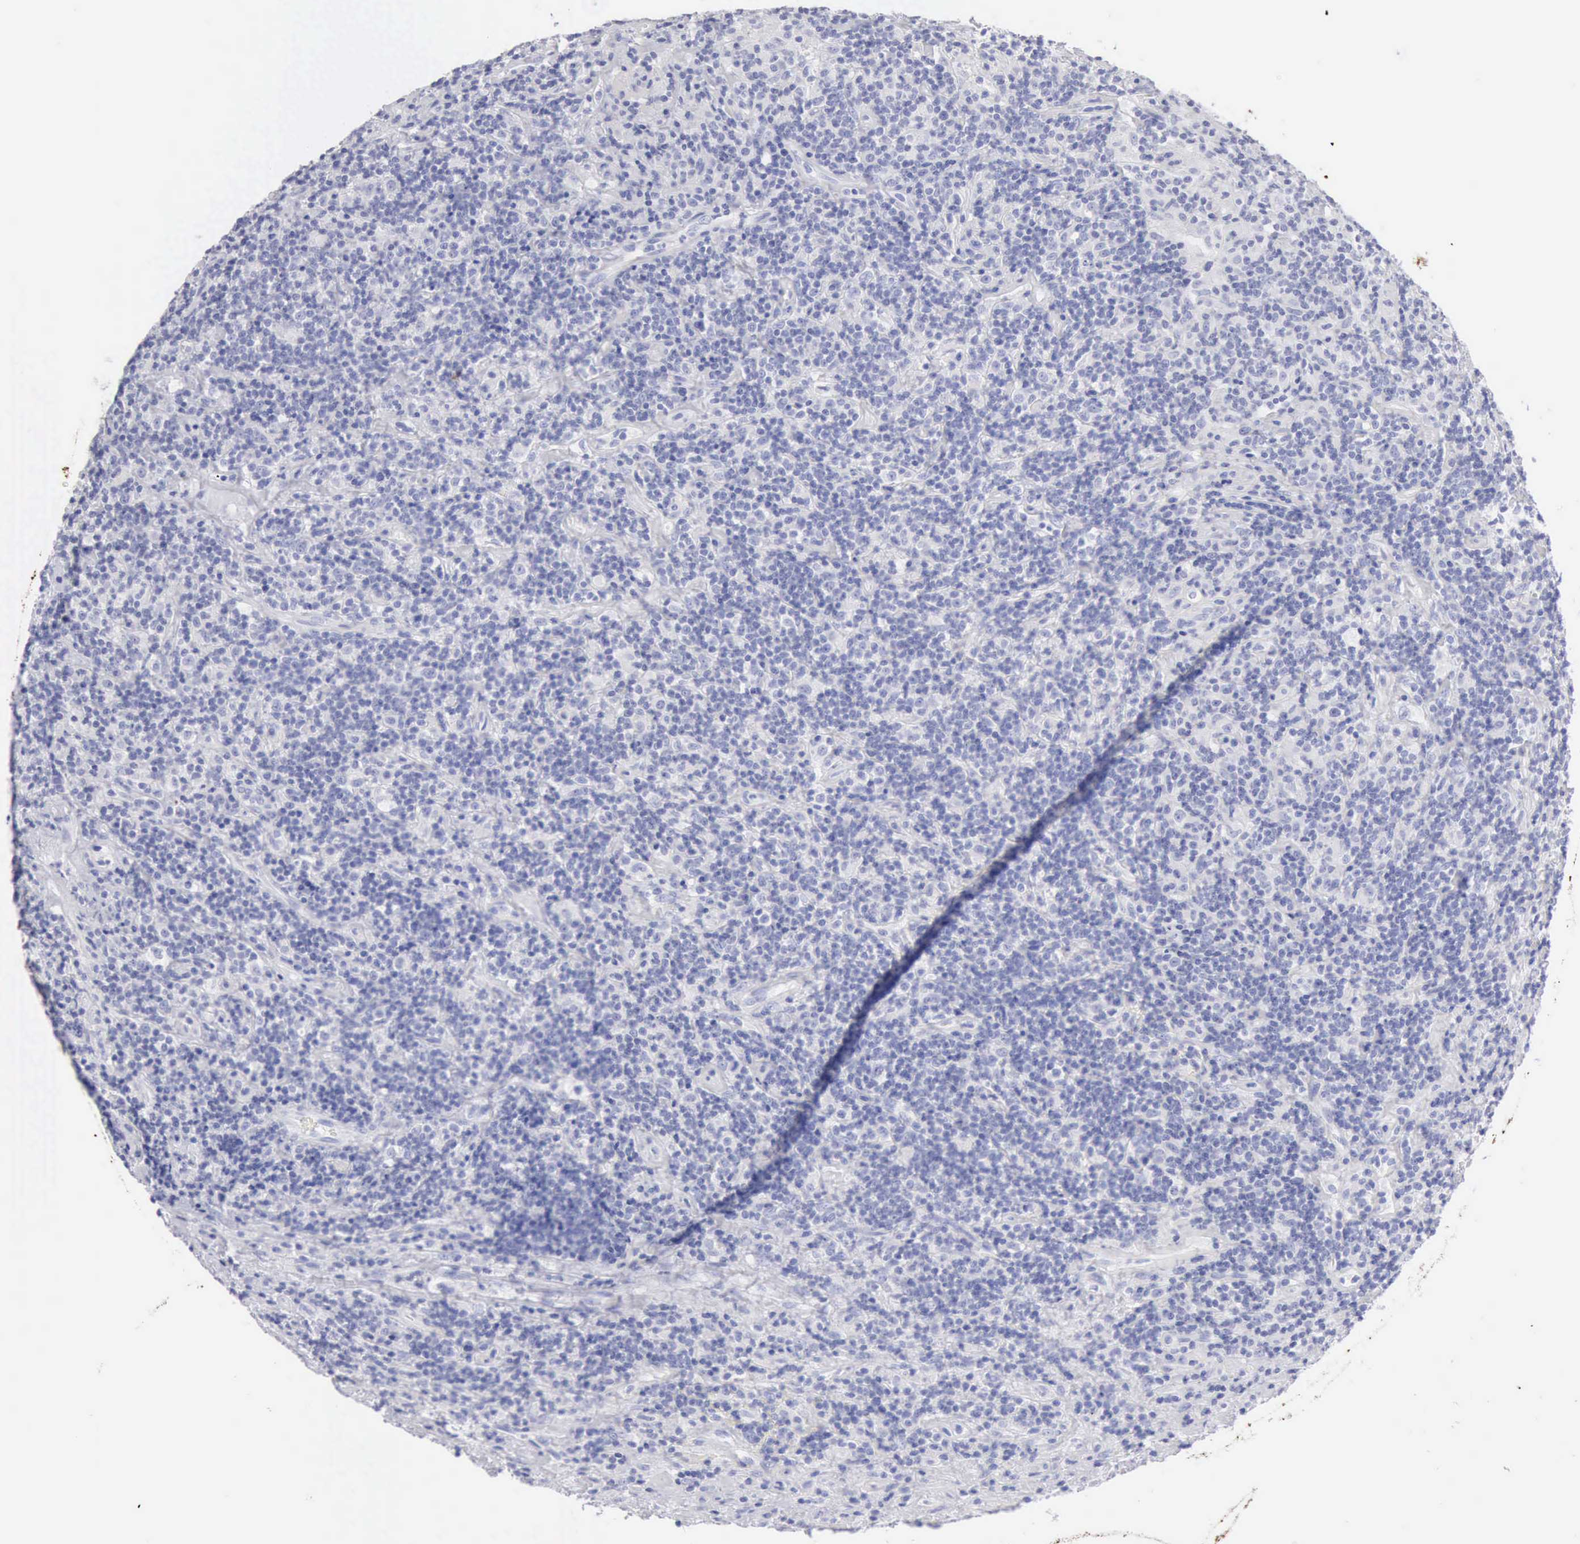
{"staining": {"intensity": "negative", "quantity": "none", "location": "none"}, "tissue": "lymphoma", "cell_type": "Tumor cells", "image_type": "cancer", "snomed": [{"axis": "morphology", "description": "Hodgkin's disease, NOS"}, {"axis": "topography", "description": "Lymph node"}], "caption": "This is an IHC histopathology image of human lymphoma. There is no expression in tumor cells.", "gene": "KRT10", "patient": {"sex": "male", "age": 46}}